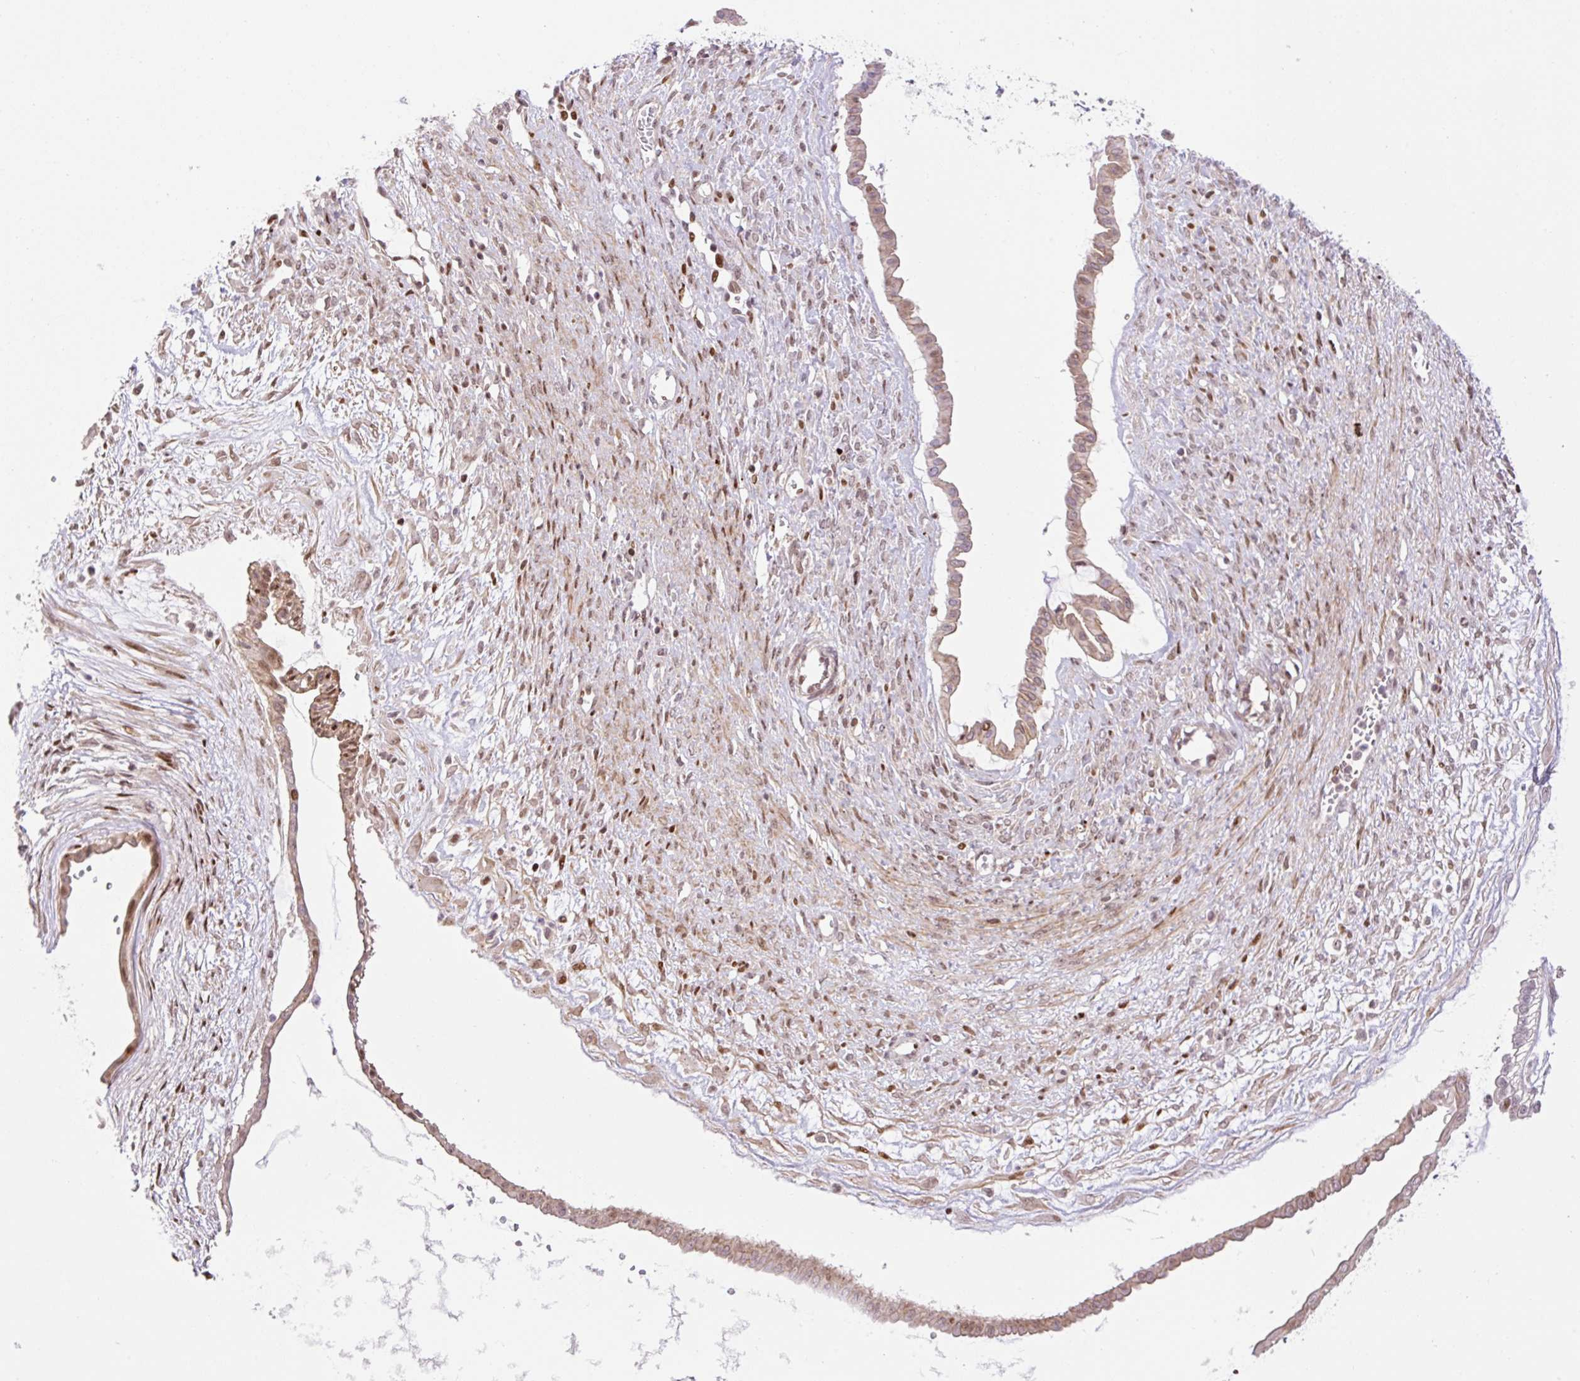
{"staining": {"intensity": "weak", "quantity": ">75%", "location": "cytoplasmic/membranous,nuclear"}, "tissue": "ovarian cancer", "cell_type": "Tumor cells", "image_type": "cancer", "snomed": [{"axis": "morphology", "description": "Cystadenocarcinoma, mucinous, NOS"}, {"axis": "topography", "description": "Ovary"}], "caption": "Approximately >75% of tumor cells in human ovarian mucinous cystadenocarcinoma display weak cytoplasmic/membranous and nuclear protein staining as visualized by brown immunohistochemical staining.", "gene": "RIPPLY3", "patient": {"sex": "female", "age": 73}}